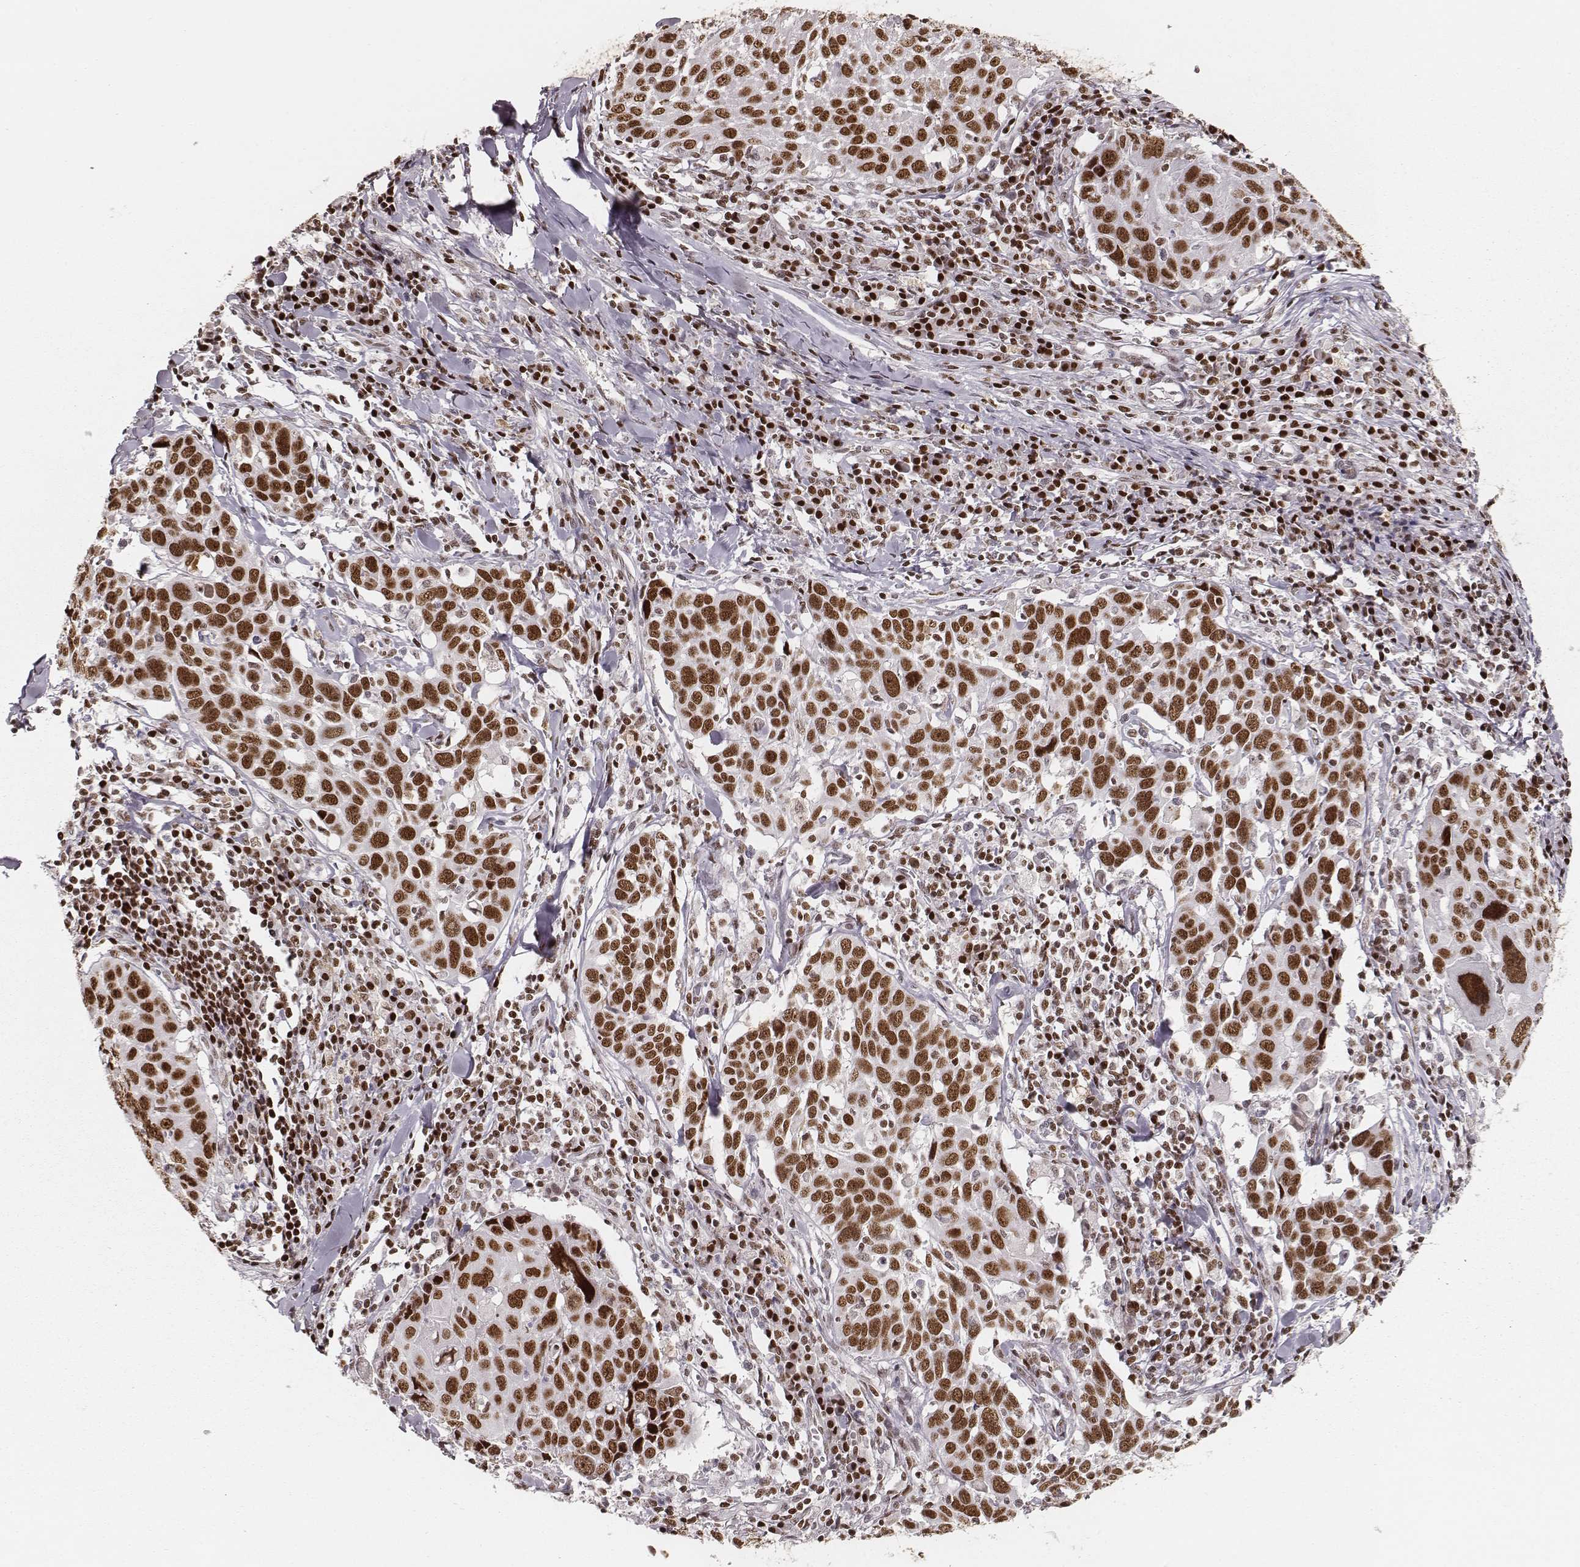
{"staining": {"intensity": "moderate", "quantity": ">75%", "location": "nuclear"}, "tissue": "lung cancer", "cell_type": "Tumor cells", "image_type": "cancer", "snomed": [{"axis": "morphology", "description": "Squamous cell carcinoma, NOS"}, {"axis": "topography", "description": "Lung"}], "caption": "High-power microscopy captured an immunohistochemistry micrograph of lung squamous cell carcinoma, revealing moderate nuclear staining in about >75% of tumor cells. (DAB (3,3'-diaminobenzidine) = brown stain, brightfield microscopy at high magnification).", "gene": "PARP1", "patient": {"sex": "male", "age": 57}}